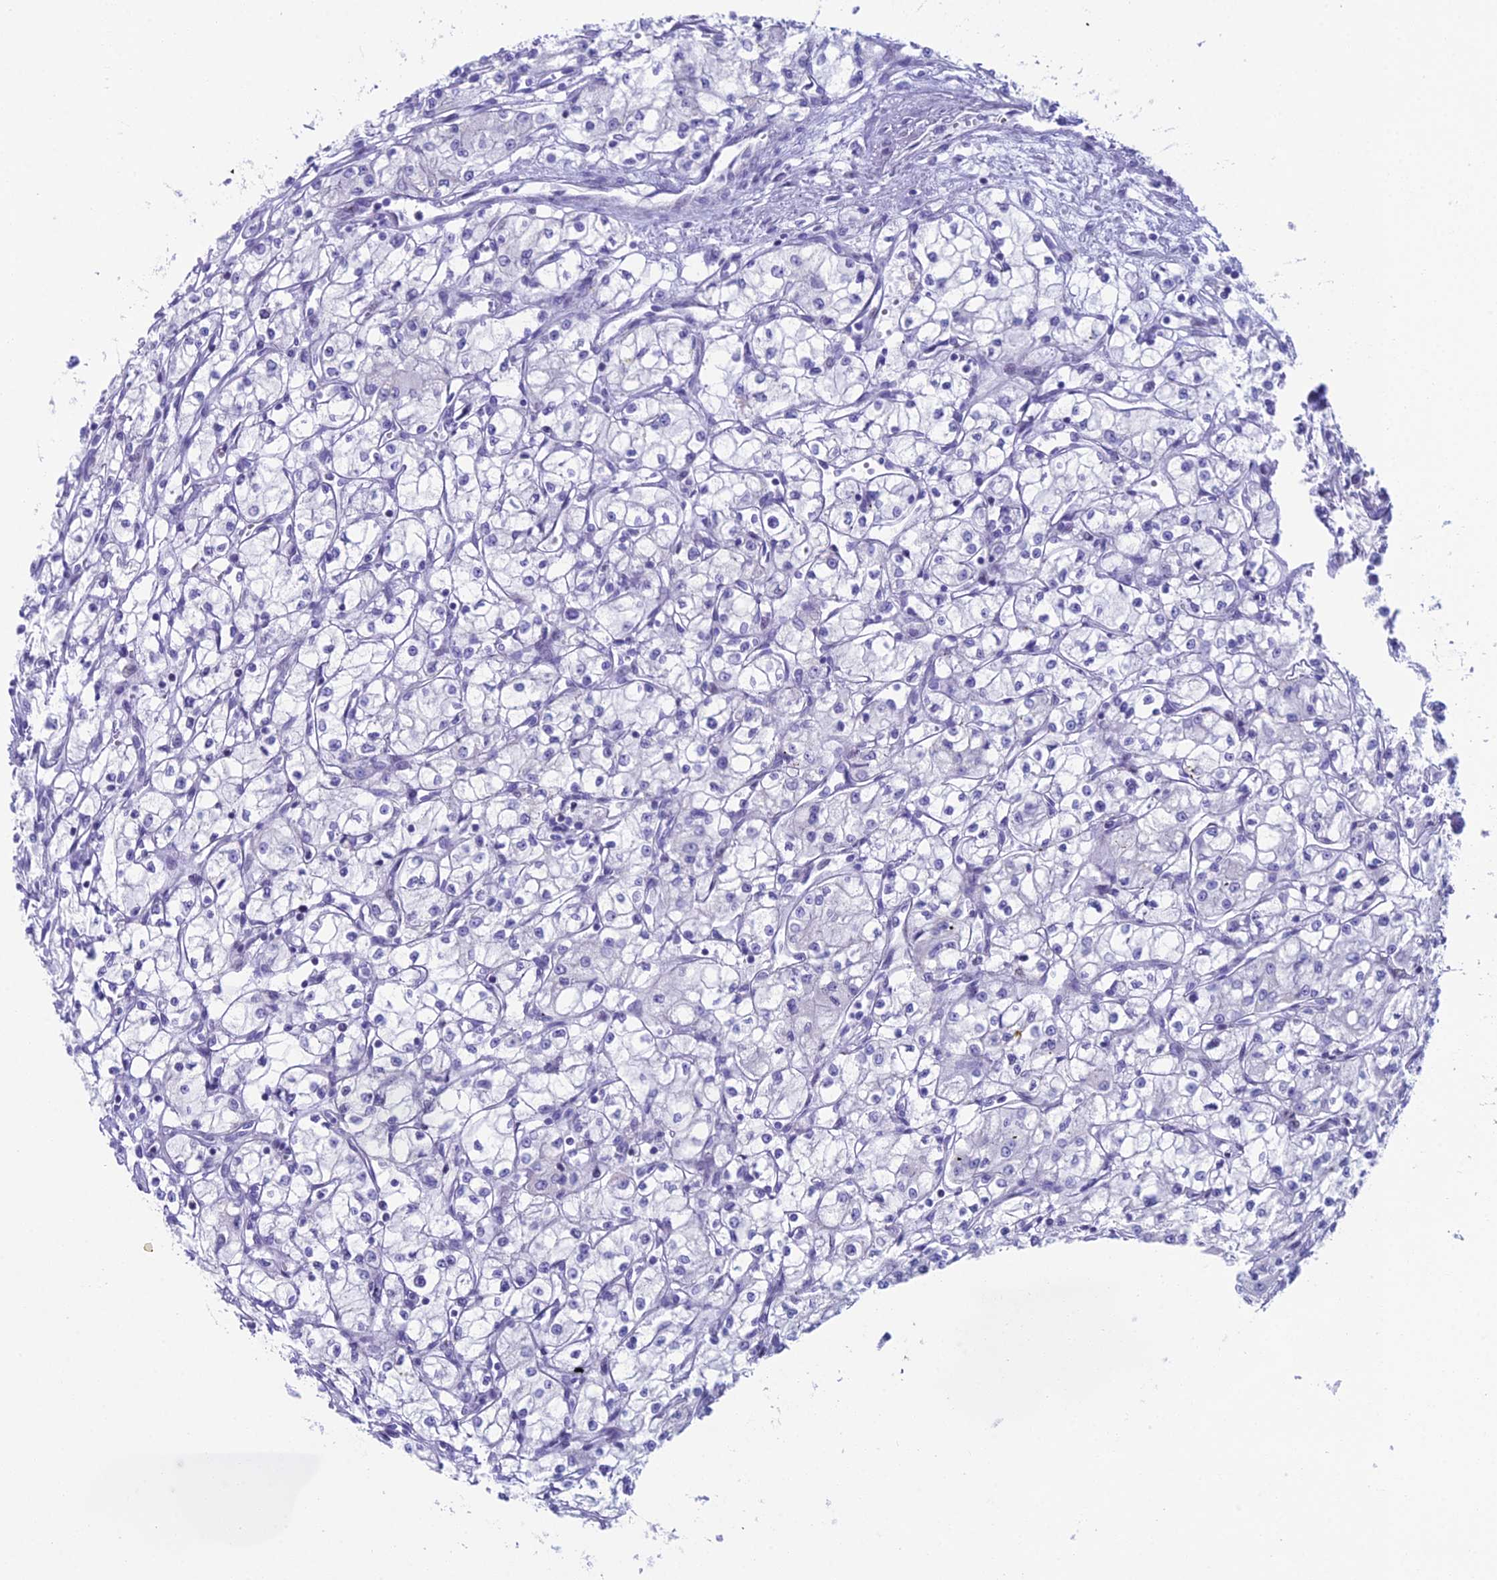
{"staining": {"intensity": "negative", "quantity": "none", "location": "none"}, "tissue": "renal cancer", "cell_type": "Tumor cells", "image_type": "cancer", "snomed": [{"axis": "morphology", "description": "Adenocarcinoma, NOS"}, {"axis": "topography", "description": "Kidney"}], "caption": "An image of renal adenocarcinoma stained for a protein displays no brown staining in tumor cells. (DAB immunohistochemistry (IHC) with hematoxylin counter stain).", "gene": "CC2D2A", "patient": {"sex": "male", "age": 59}}